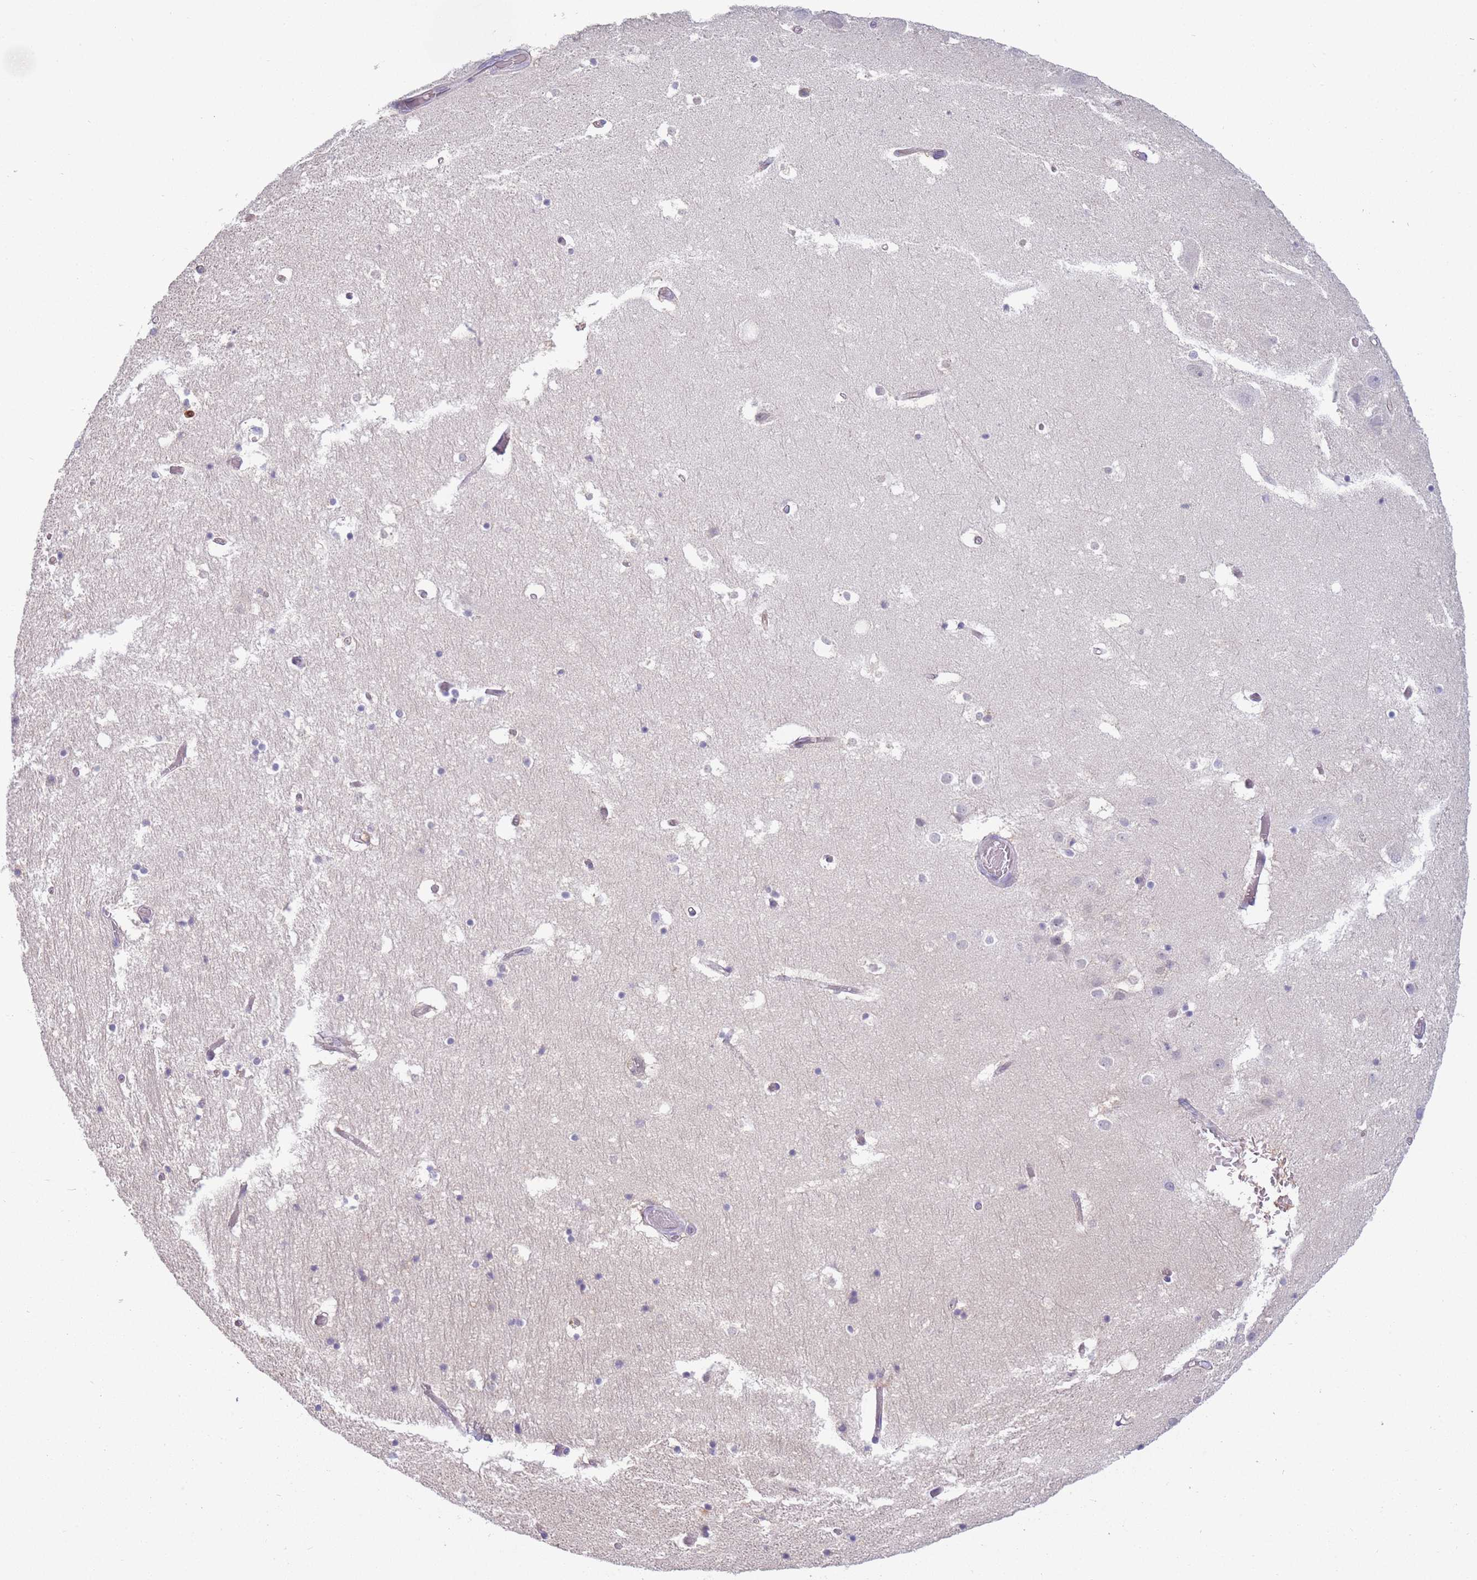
{"staining": {"intensity": "negative", "quantity": "none", "location": "none"}, "tissue": "hippocampus", "cell_type": "Glial cells", "image_type": "normal", "snomed": [{"axis": "morphology", "description": "Normal tissue, NOS"}, {"axis": "topography", "description": "Hippocampus"}], "caption": "Glial cells are negative for brown protein staining in normal hippocampus. (DAB immunohistochemistry (IHC) visualized using brightfield microscopy, high magnification).", "gene": "ST3GAL4", "patient": {"sex": "female", "age": 52}}